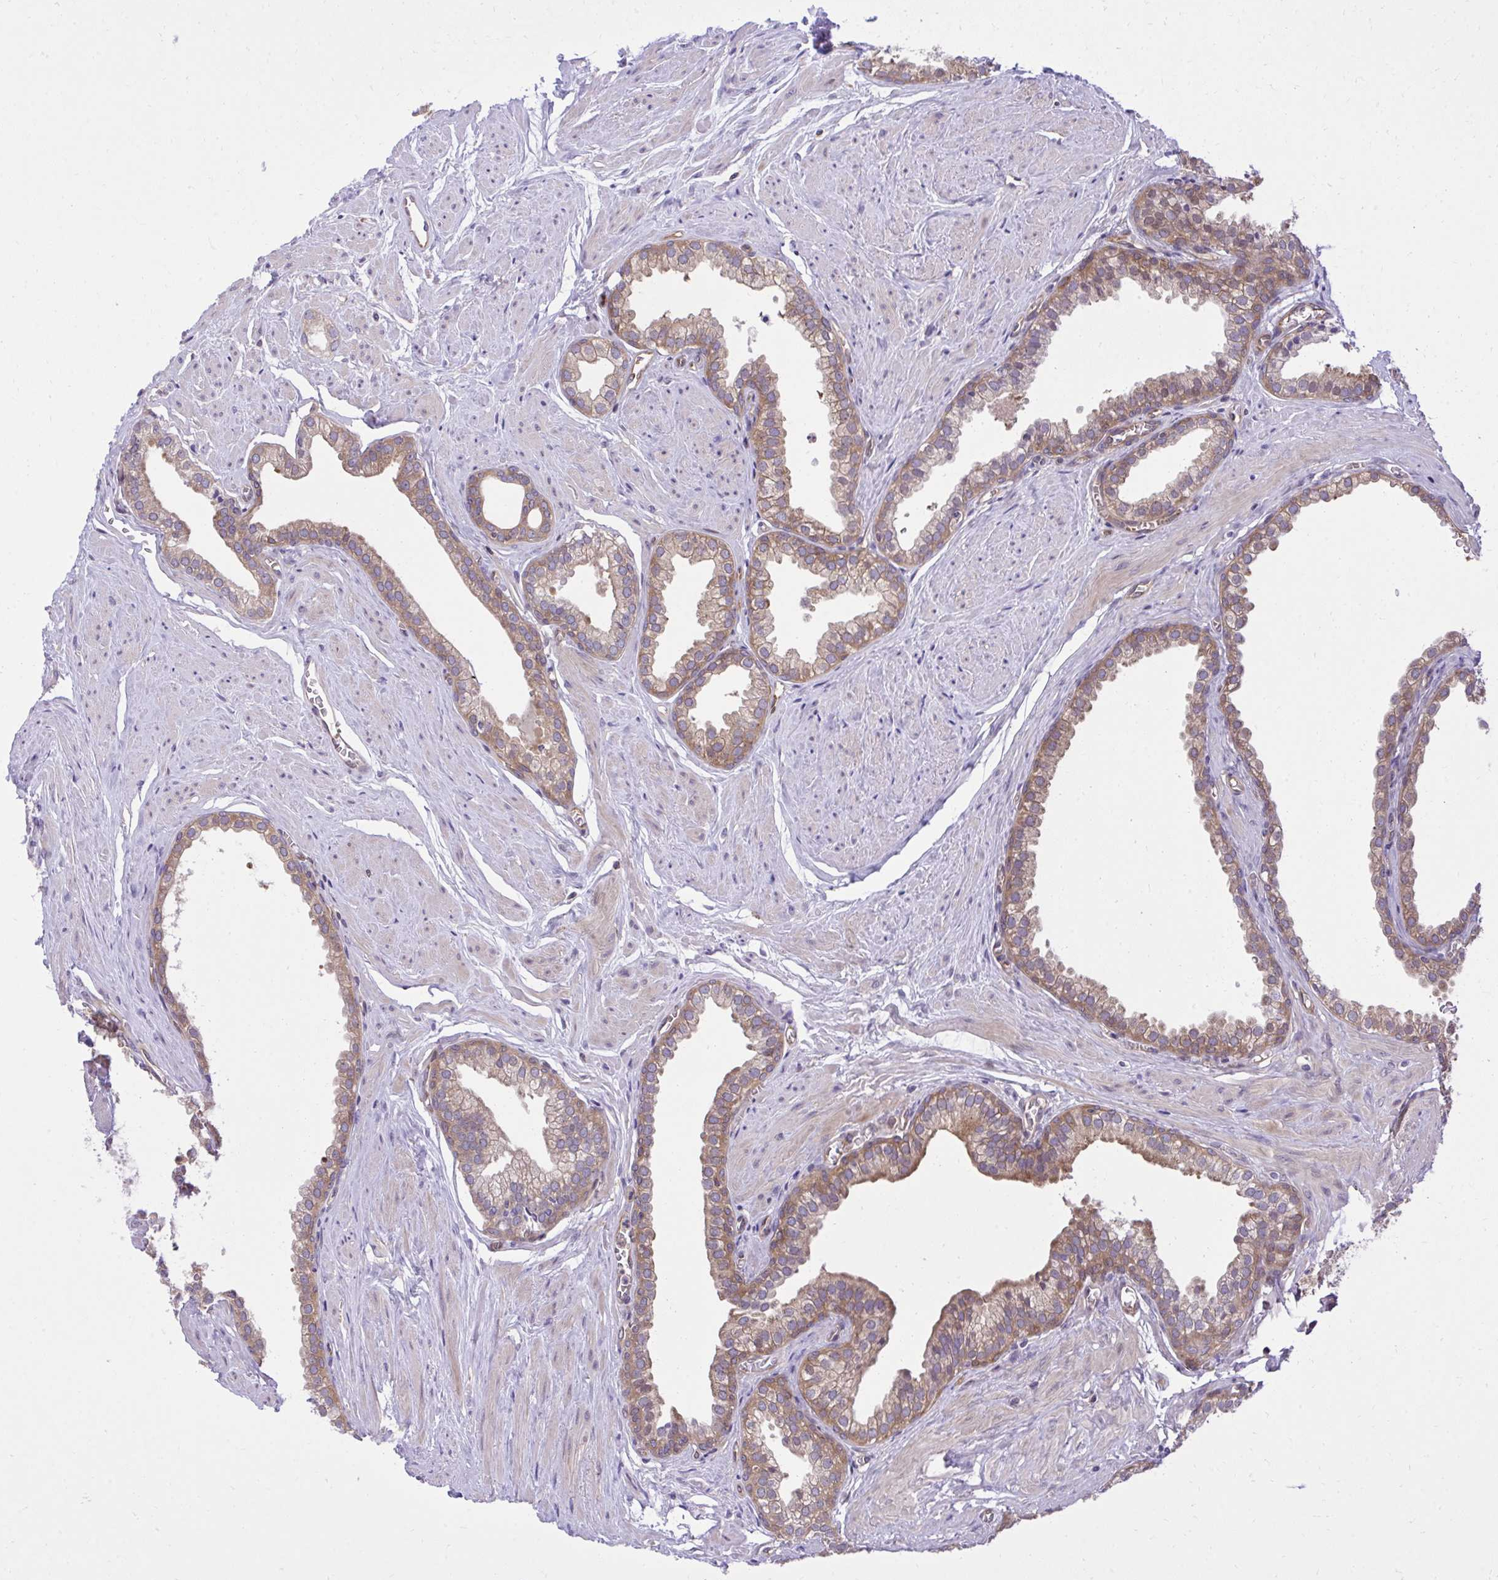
{"staining": {"intensity": "moderate", "quantity": ">75%", "location": "cytoplasmic/membranous"}, "tissue": "prostate", "cell_type": "Glandular cells", "image_type": "normal", "snomed": [{"axis": "morphology", "description": "Normal tissue, NOS"}, {"axis": "topography", "description": "Prostate"}, {"axis": "topography", "description": "Peripheral nerve tissue"}], "caption": "Protein analysis of normal prostate reveals moderate cytoplasmic/membranous staining in approximately >75% of glandular cells.", "gene": "PPP5C", "patient": {"sex": "male", "age": 55}}